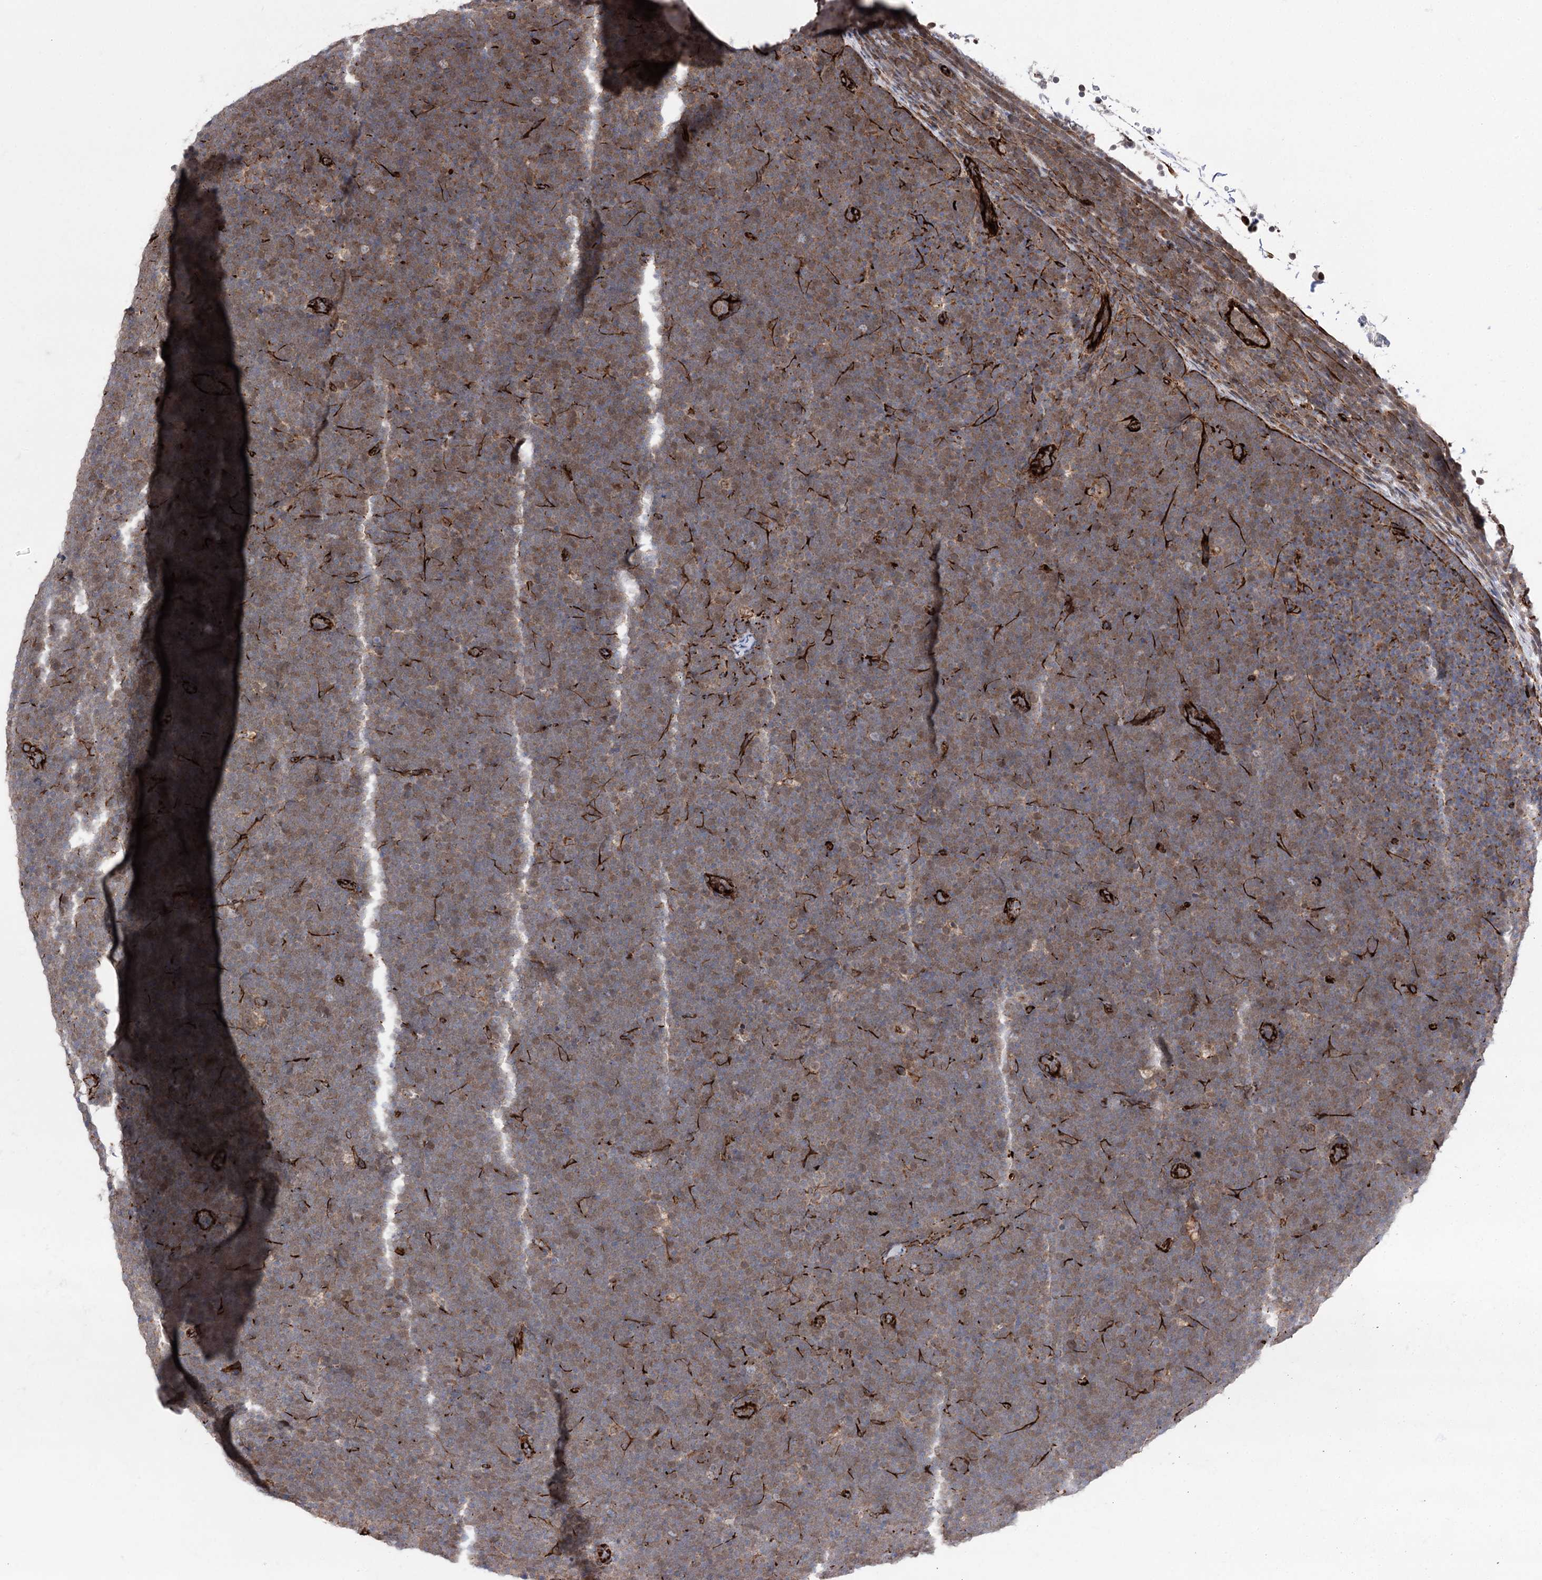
{"staining": {"intensity": "moderate", "quantity": "<25%", "location": "cytoplasmic/membranous"}, "tissue": "lymphoma", "cell_type": "Tumor cells", "image_type": "cancer", "snomed": [{"axis": "morphology", "description": "Malignant lymphoma, non-Hodgkin's type, High grade"}, {"axis": "topography", "description": "Lymph node"}], "caption": "Lymphoma was stained to show a protein in brown. There is low levels of moderate cytoplasmic/membranous staining in about <25% of tumor cells. The staining was performed using DAB (3,3'-diaminobenzidine), with brown indicating positive protein expression. Nuclei are stained blue with hematoxylin.", "gene": "MIB1", "patient": {"sex": "male", "age": 13}}